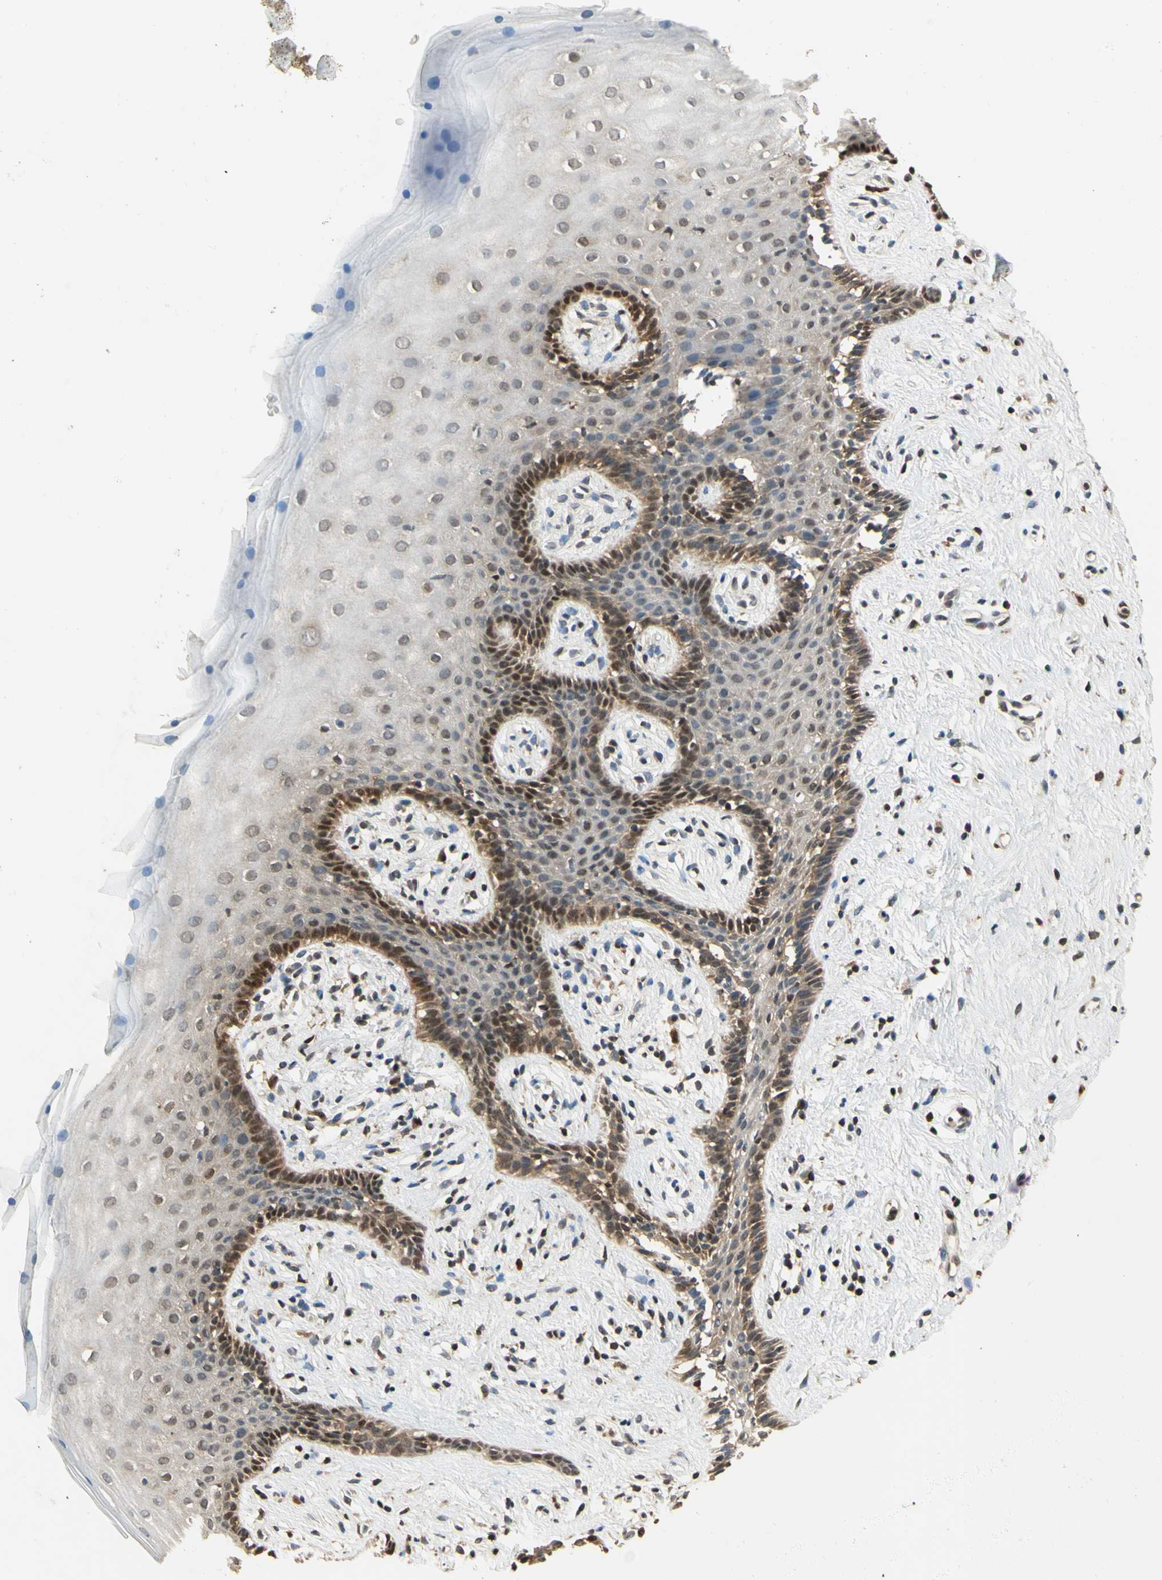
{"staining": {"intensity": "moderate", "quantity": "25%-75%", "location": "nuclear"}, "tissue": "vagina", "cell_type": "Squamous epithelial cells", "image_type": "normal", "snomed": [{"axis": "morphology", "description": "Normal tissue, NOS"}, {"axis": "topography", "description": "Vagina"}], "caption": "Moderate nuclear staining is seen in about 25%-75% of squamous epithelial cells in unremarkable vagina.", "gene": "GSR", "patient": {"sex": "female", "age": 44}}